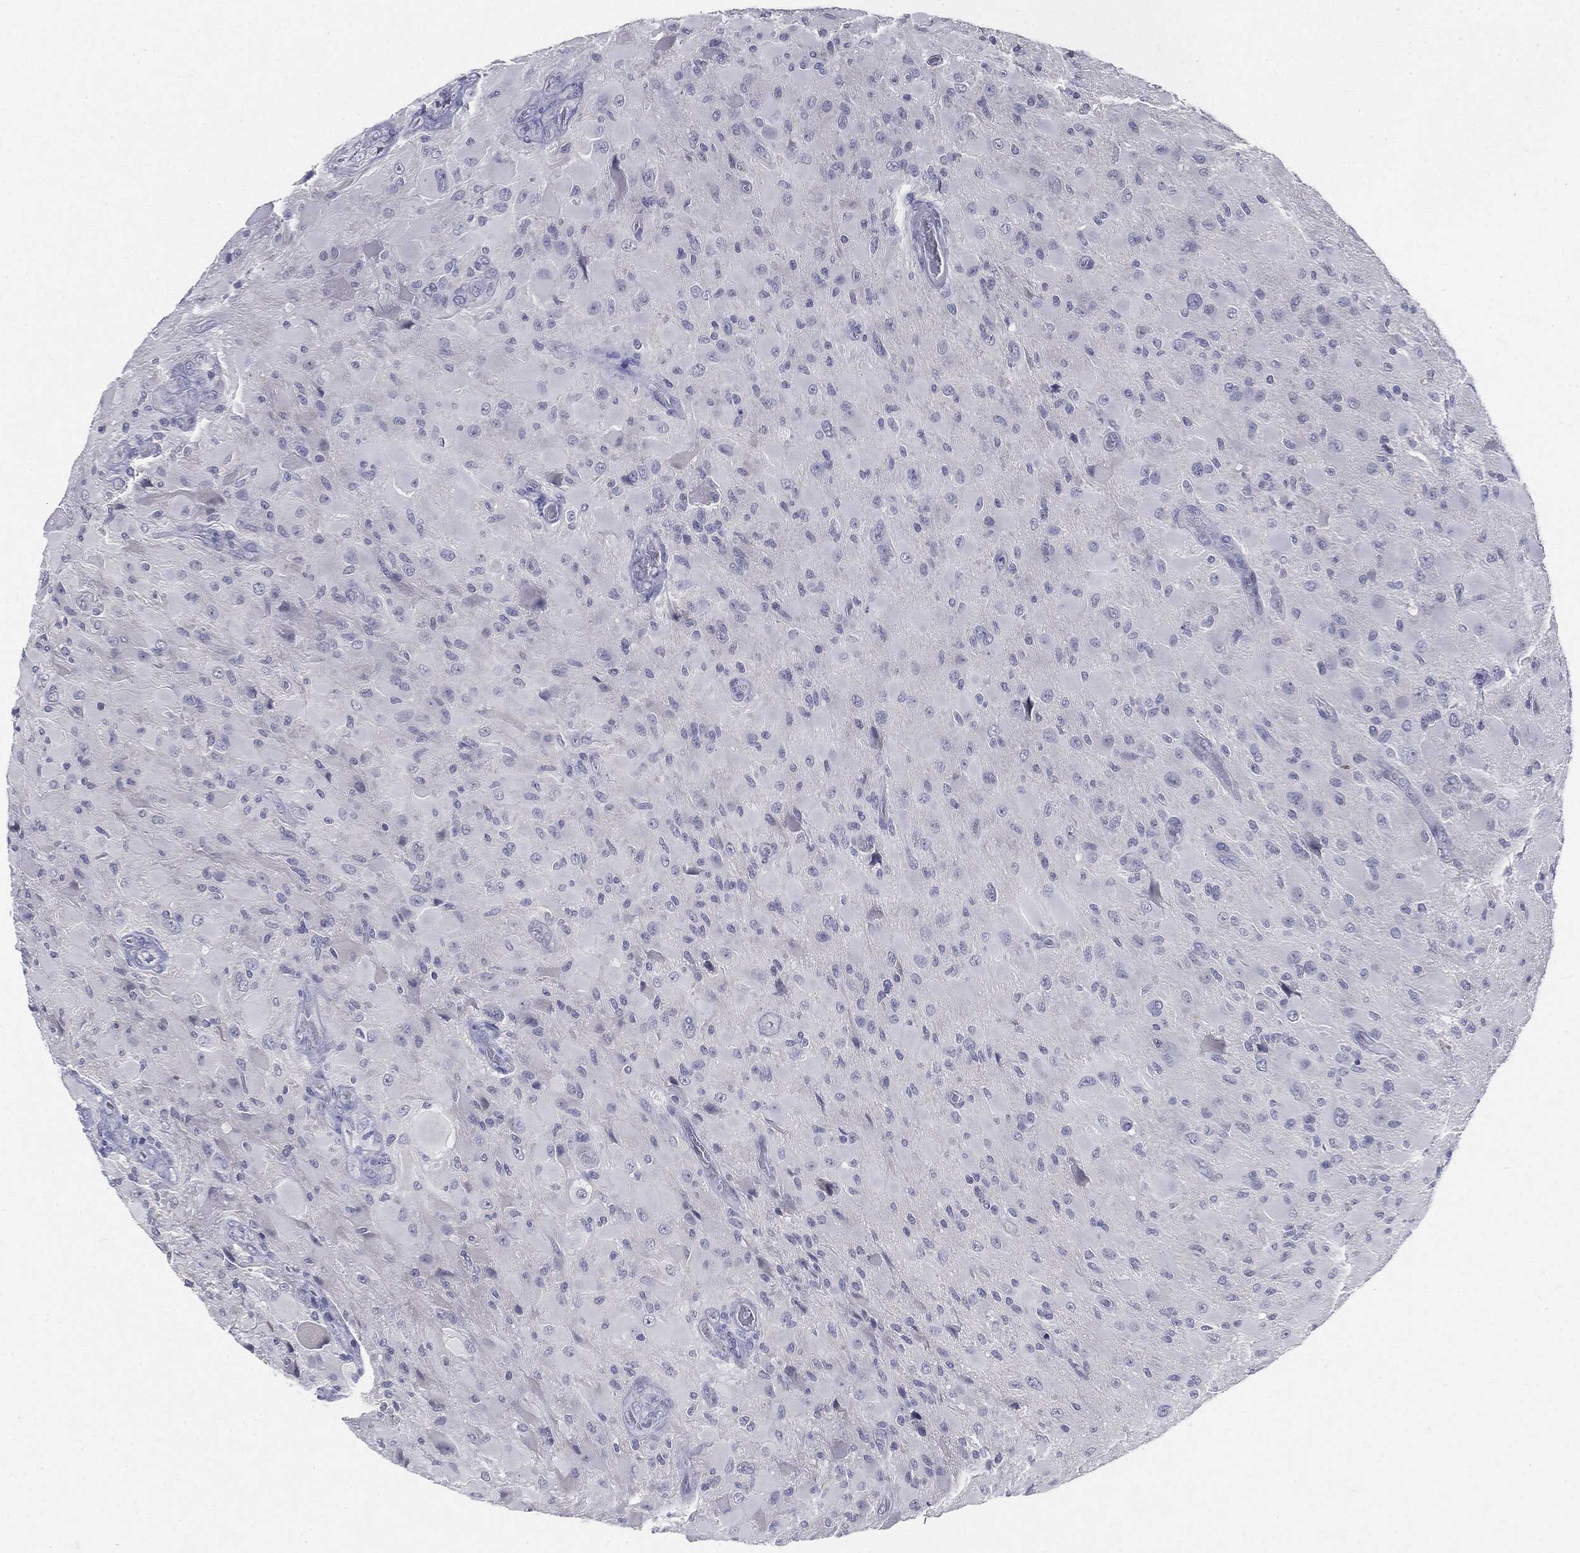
{"staining": {"intensity": "negative", "quantity": "none", "location": "none"}, "tissue": "glioma", "cell_type": "Tumor cells", "image_type": "cancer", "snomed": [{"axis": "morphology", "description": "Glioma, malignant, High grade"}, {"axis": "topography", "description": "Cerebral cortex"}], "caption": "DAB (3,3'-diaminobenzidine) immunohistochemical staining of human high-grade glioma (malignant) shows no significant expression in tumor cells.", "gene": "CGB1", "patient": {"sex": "male", "age": 35}}